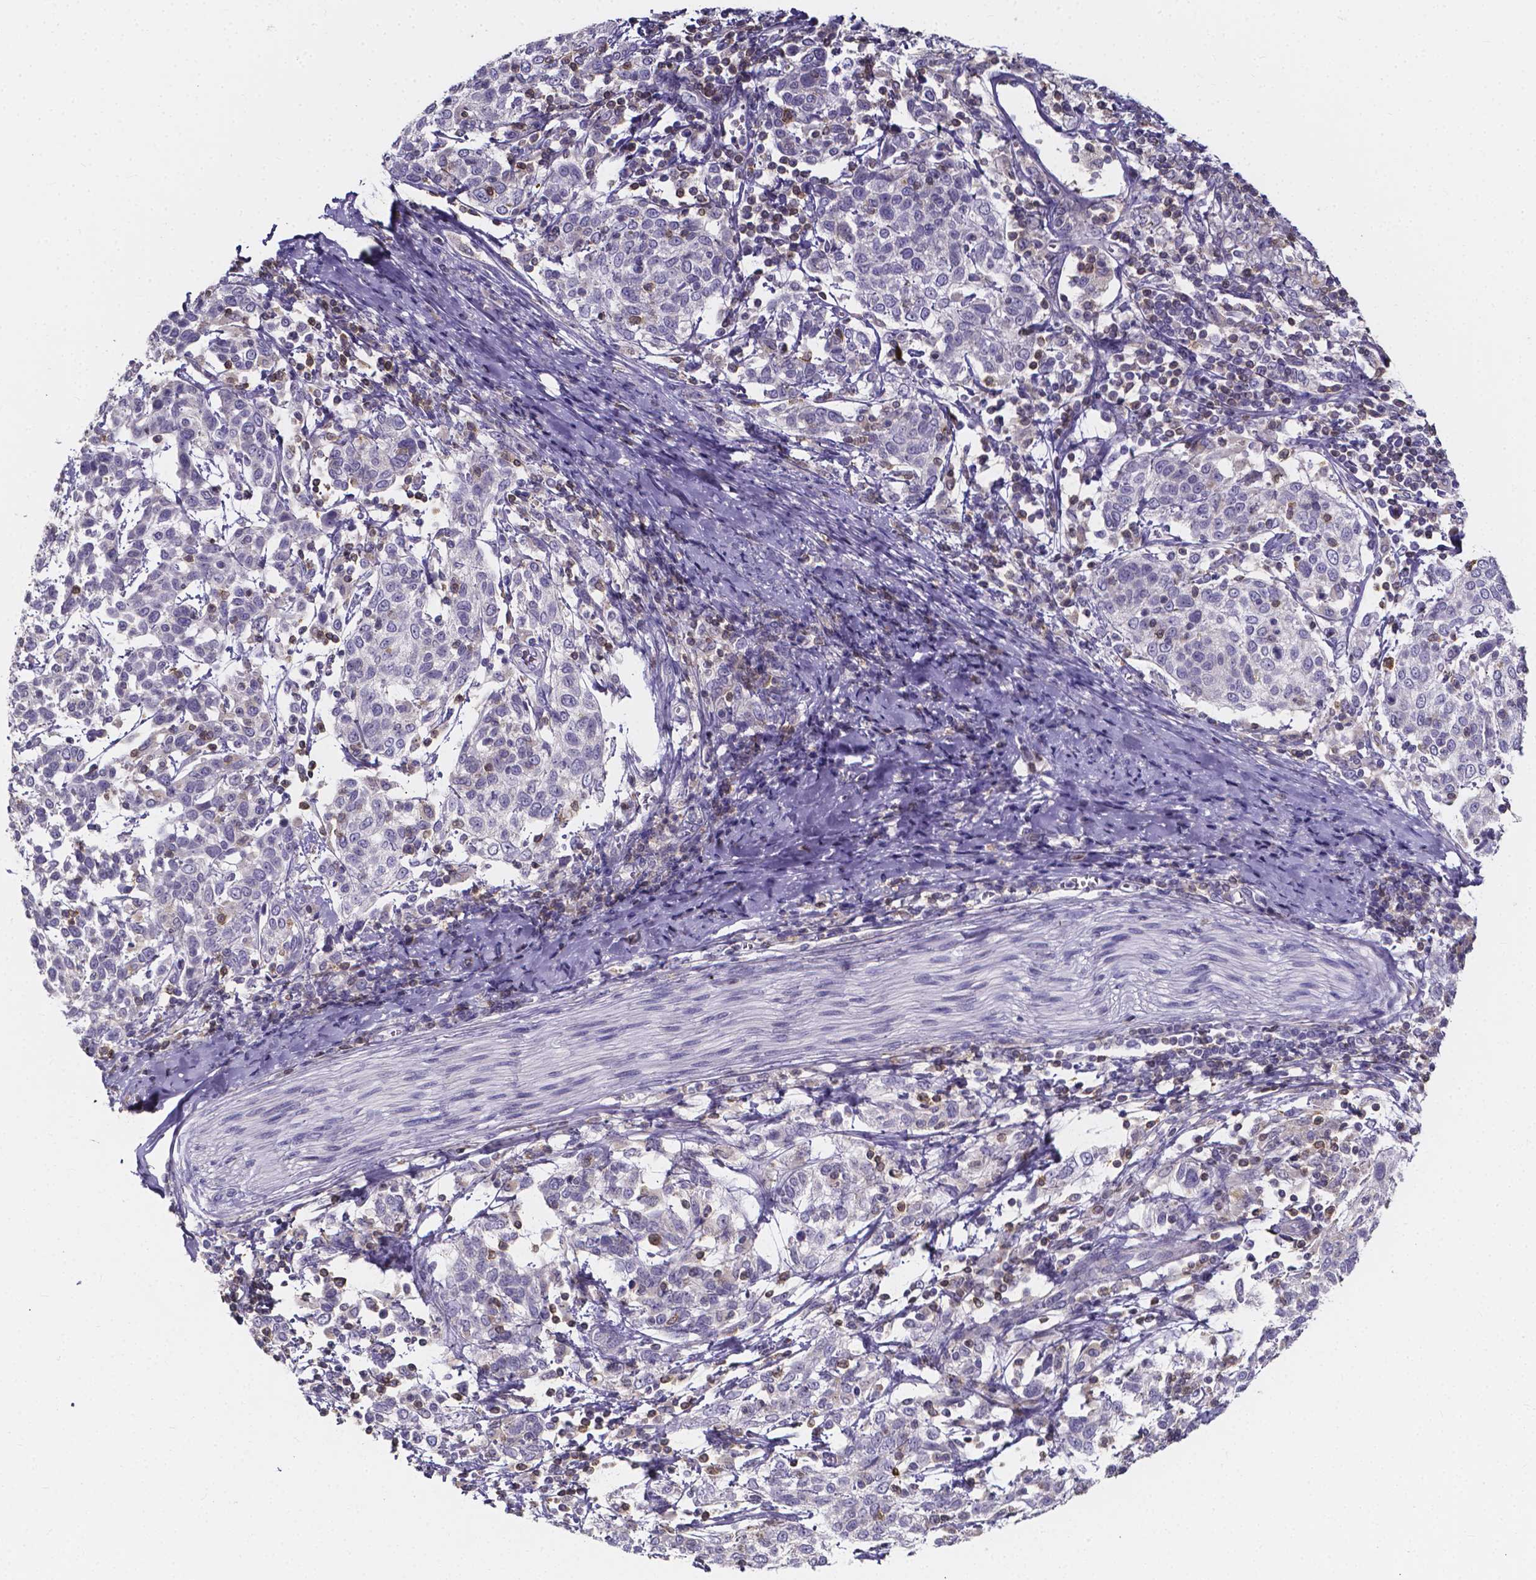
{"staining": {"intensity": "negative", "quantity": "none", "location": "none"}, "tissue": "cervical cancer", "cell_type": "Tumor cells", "image_type": "cancer", "snomed": [{"axis": "morphology", "description": "Squamous cell carcinoma, NOS"}, {"axis": "topography", "description": "Cervix"}], "caption": "High power microscopy image of an IHC photomicrograph of cervical cancer (squamous cell carcinoma), revealing no significant expression in tumor cells. The staining is performed using DAB (3,3'-diaminobenzidine) brown chromogen with nuclei counter-stained in using hematoxylin.", "gene": "THEMIS", "patient": {"sex": "female", "age": 61}}